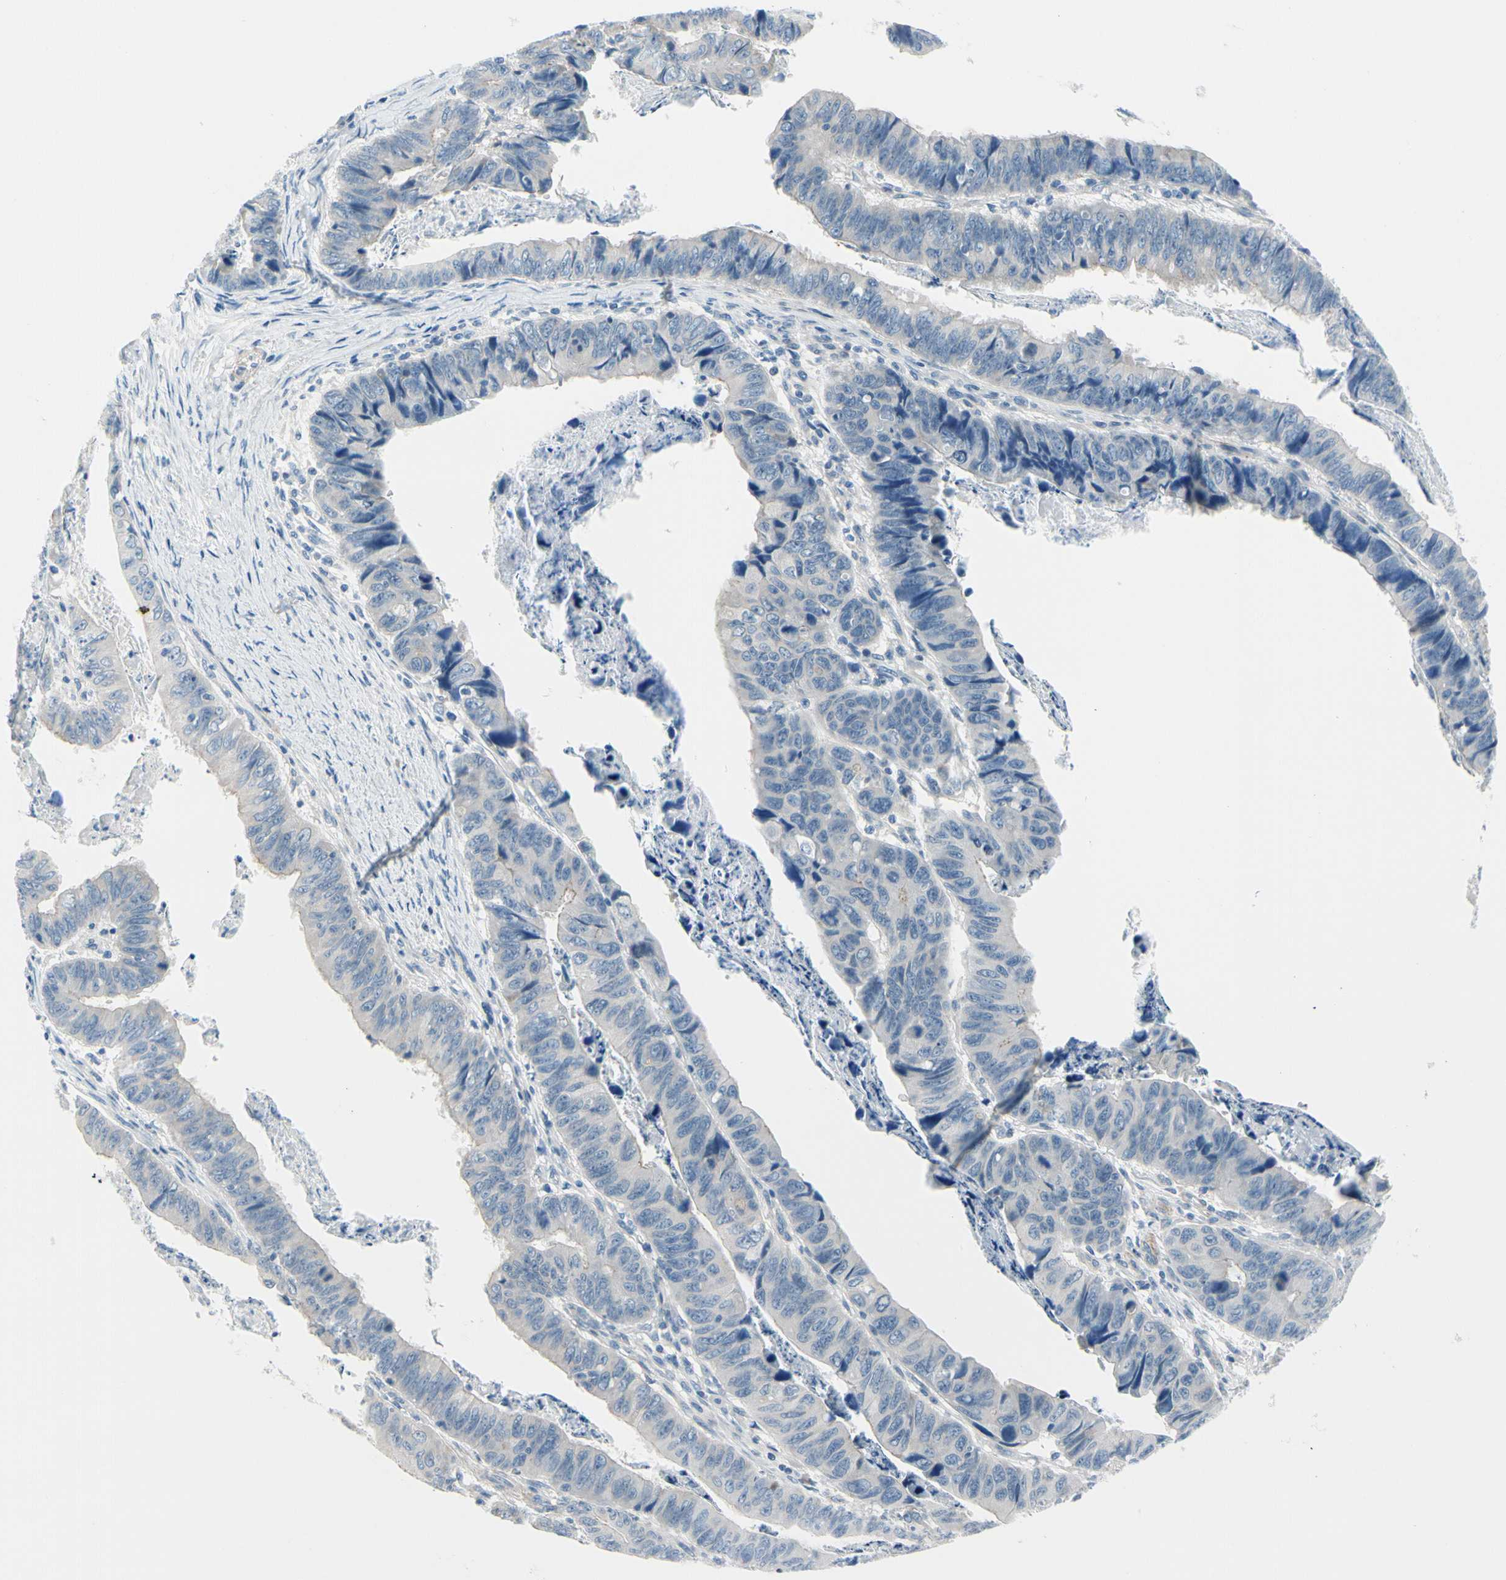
{"staining": {"intensity": "negative", "quantity": "none", "location": "none"}, "tissue": "stomach cancer", "cell_type": "Tumor cells", "image_type": "cancer", "snomed": [{"axis": "morphology", "description": "Adenocarcinoma, NOS"}, {"axis": "topography", "description": "Stomach, lower"}], "caption": "A high-resolution photomicrograph shows immunohistochemistry (IHC) staining of stomach cancer (adenocarcinoma), which demonstrates no significant expression in tumor cells.", "gene": "FCER2", "patient": {"sex": "male", "age": 77}}